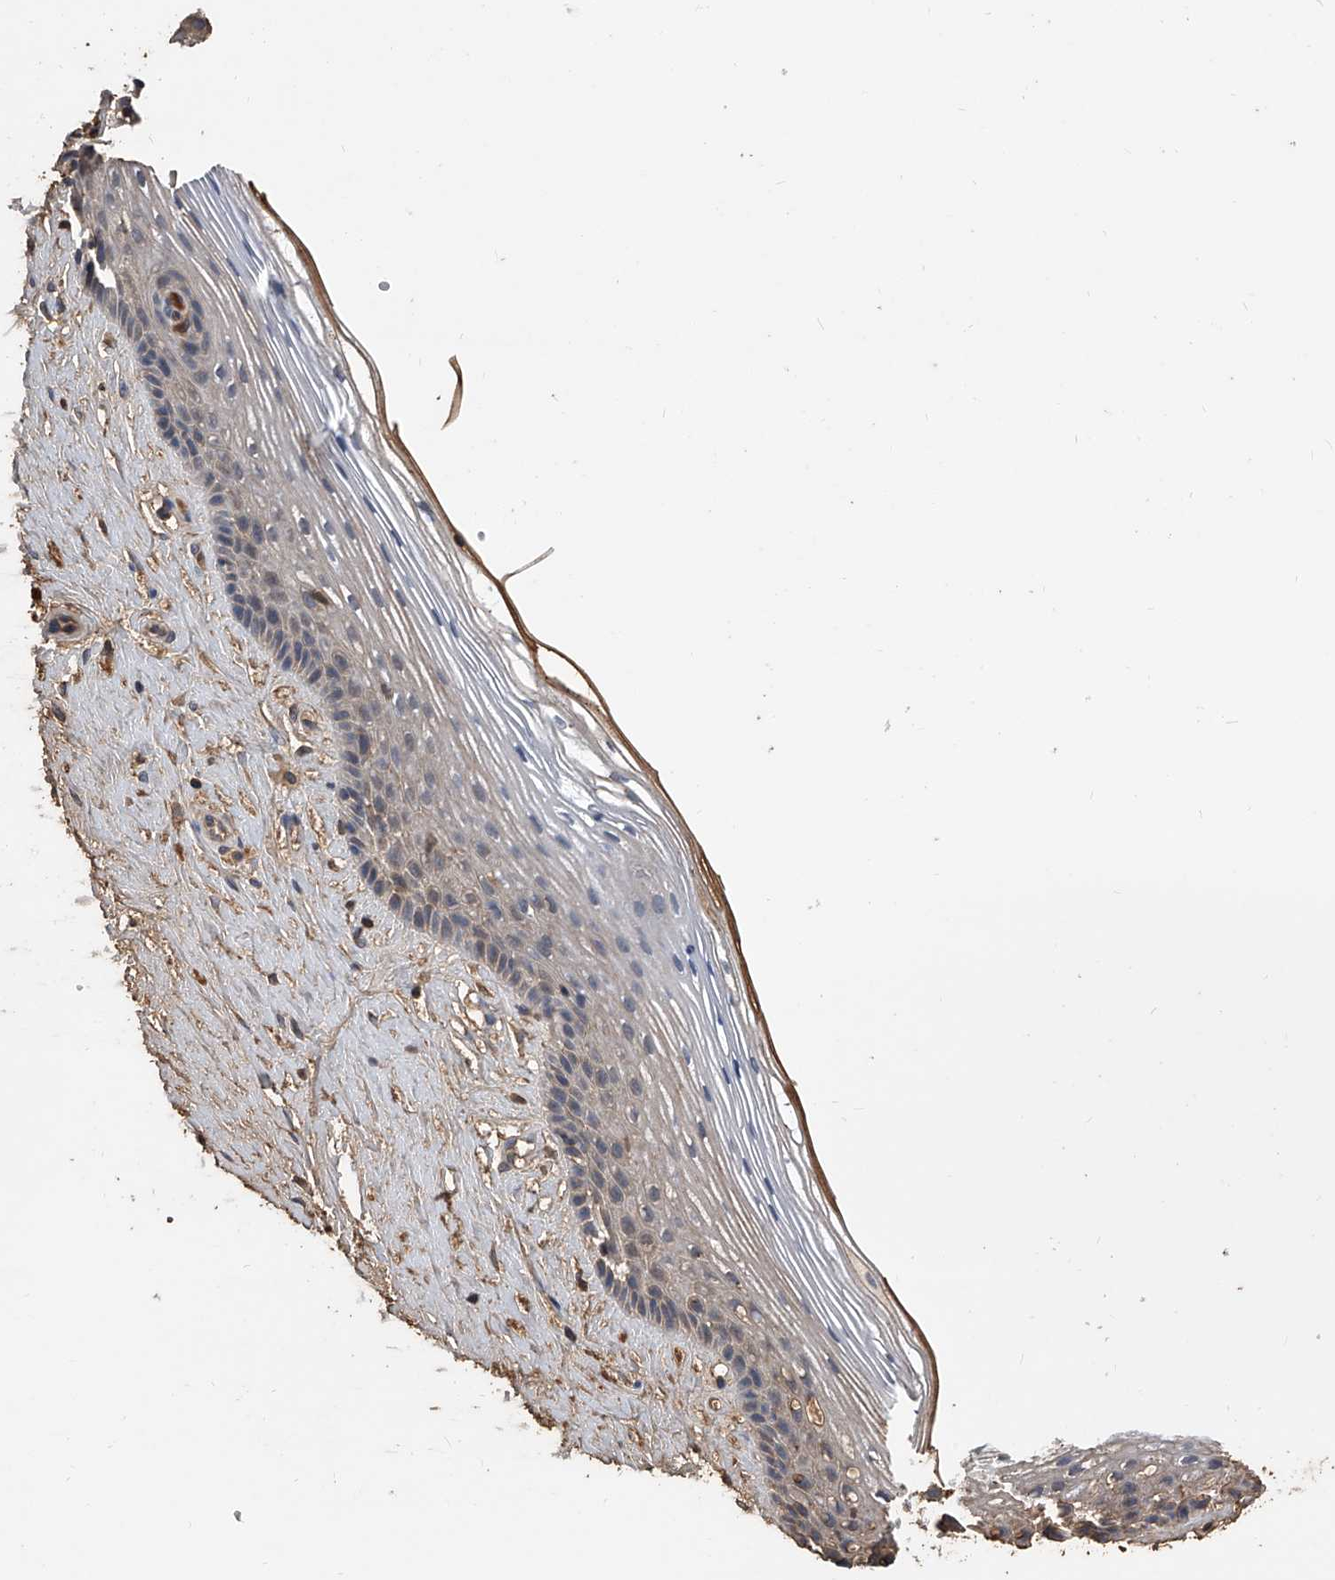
{"staining": {"intensity": "weak", "quantity": "25%-75%", "location": "cytoplasmic/membranous"}, "tissue": "vagina", "cell_type": "Squamous epithelial cells", "image_type": "normal", "snomed": [{"axis": "morphology", "description": "Normal tissue, NOS"}, {"axis": "topography", "description": "Vagina"}], "caption": "Immunohistochemical staining of benign vagina exhibits low levels of weak cytoplasmic/membranous expression in about 25%-75% of squamous epithelial cells.", "gene": "ZNF25", "patient": {"sex": "female", "age": 46}}